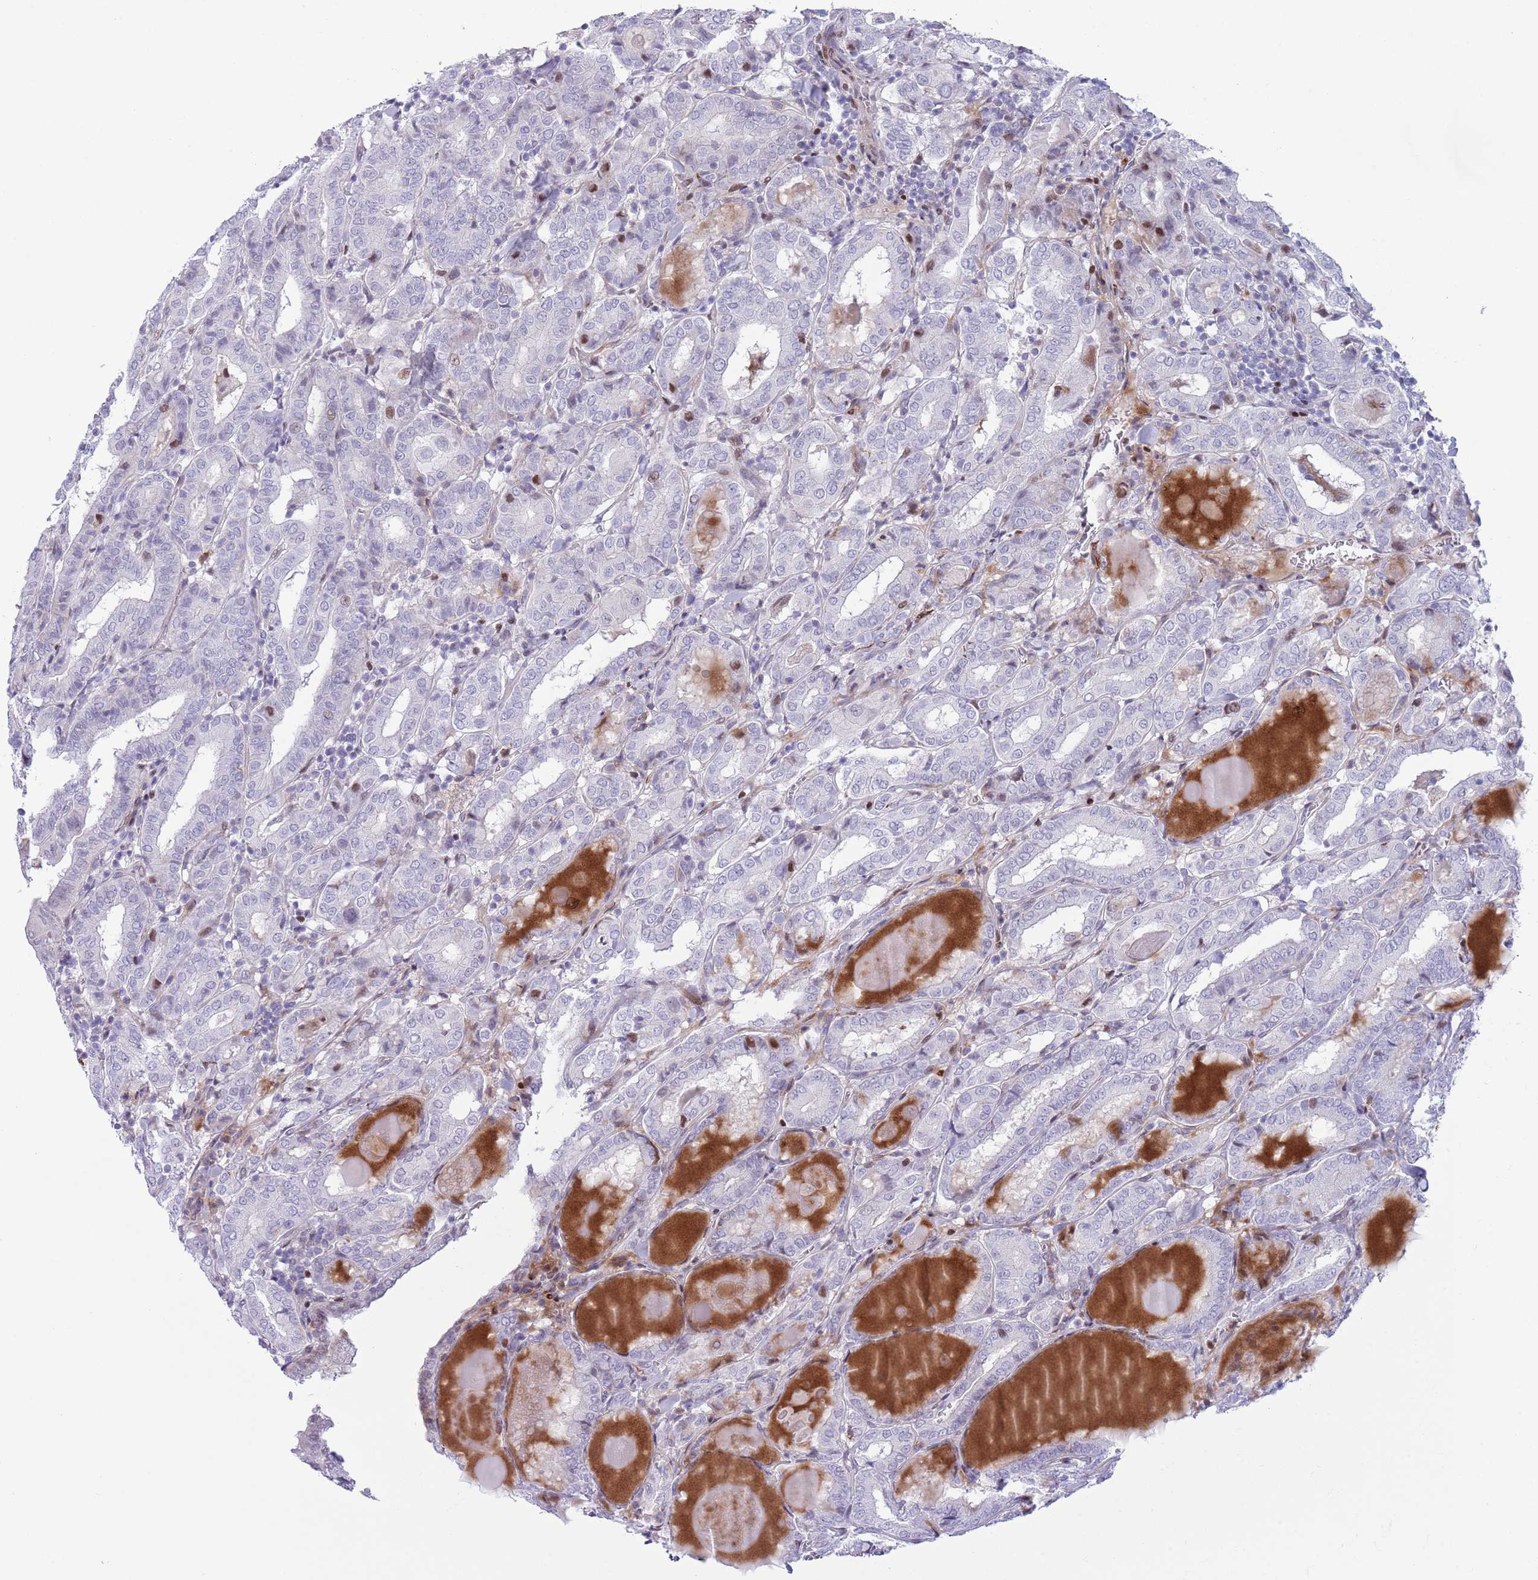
{"staining": {"intensity": "negative", "quantity": "none", "location": "none"}, "tissue": "thyroid cancer", "cell_type": "Tumor cells", "image_type": "cancer", "snomed": [{"axis": "morphology", "description": "Papillary adenocarcinoma, NOS"}, {"axis": "topography", "description": "Thyroid gland"}], "caption": "The IHC photomicrograph has no significant staining in tumor cells of papillary adenocarcinoma (thyroid) tissue.", "gene": "ANO8", "patient": {"sex": "female", "age": 72}}